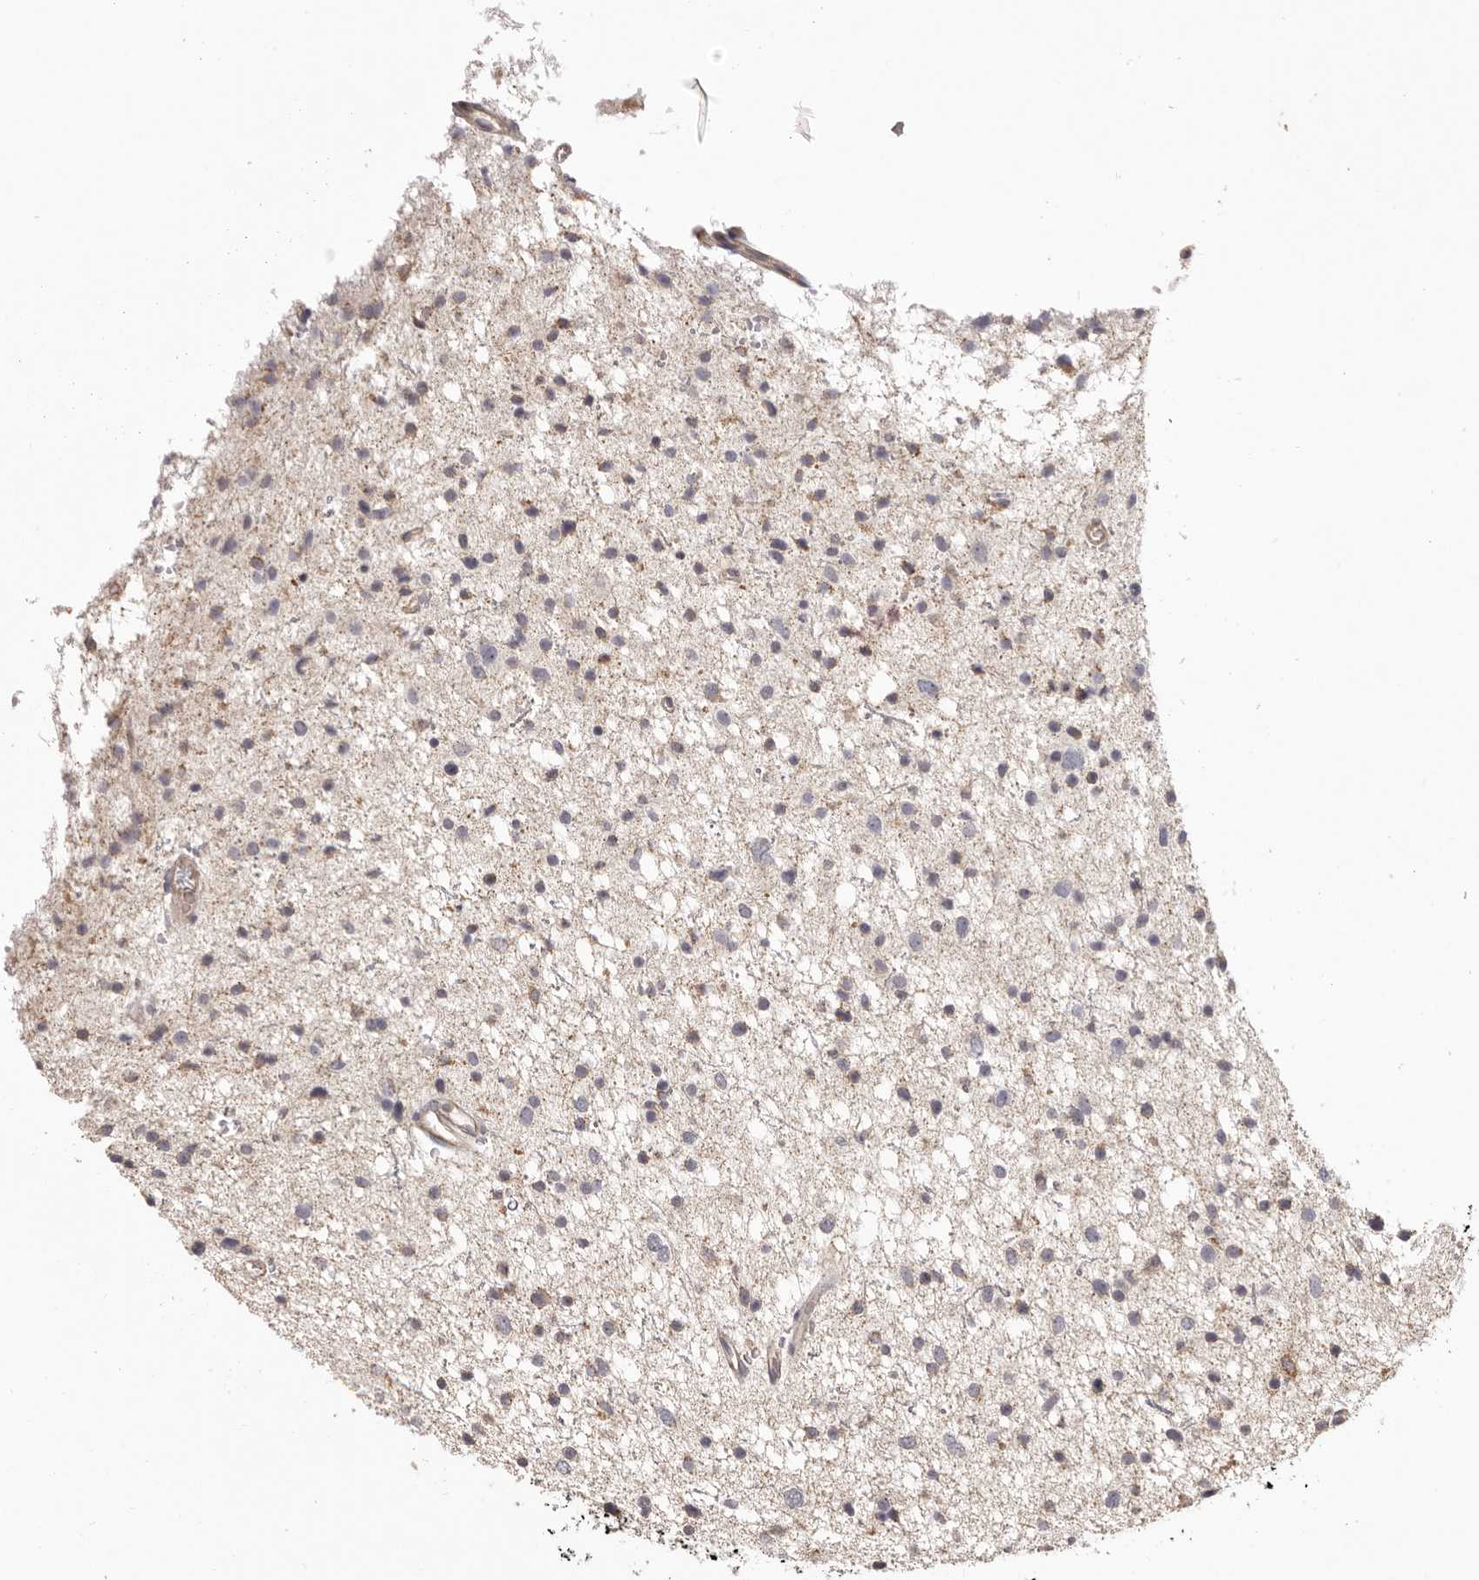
{"staining": {"intensity": "negative", "quantity": "none", "location": "none"}, "tissue": "glioma", "cell_type": "Tumor cells", "image_type": "cancer", "snomed": [{"axis": "morphology", "description": "Glioma, malignant, Low grade"}, {"axis": "topography", "description": "Brain"}], "caption": "A histopathology image of malignant glioma (low-grade) stained for a protein exhibits no brown staining in tumor cells.", "gene": "HRH1", "patient": {"sex": "female", "age": 37}}